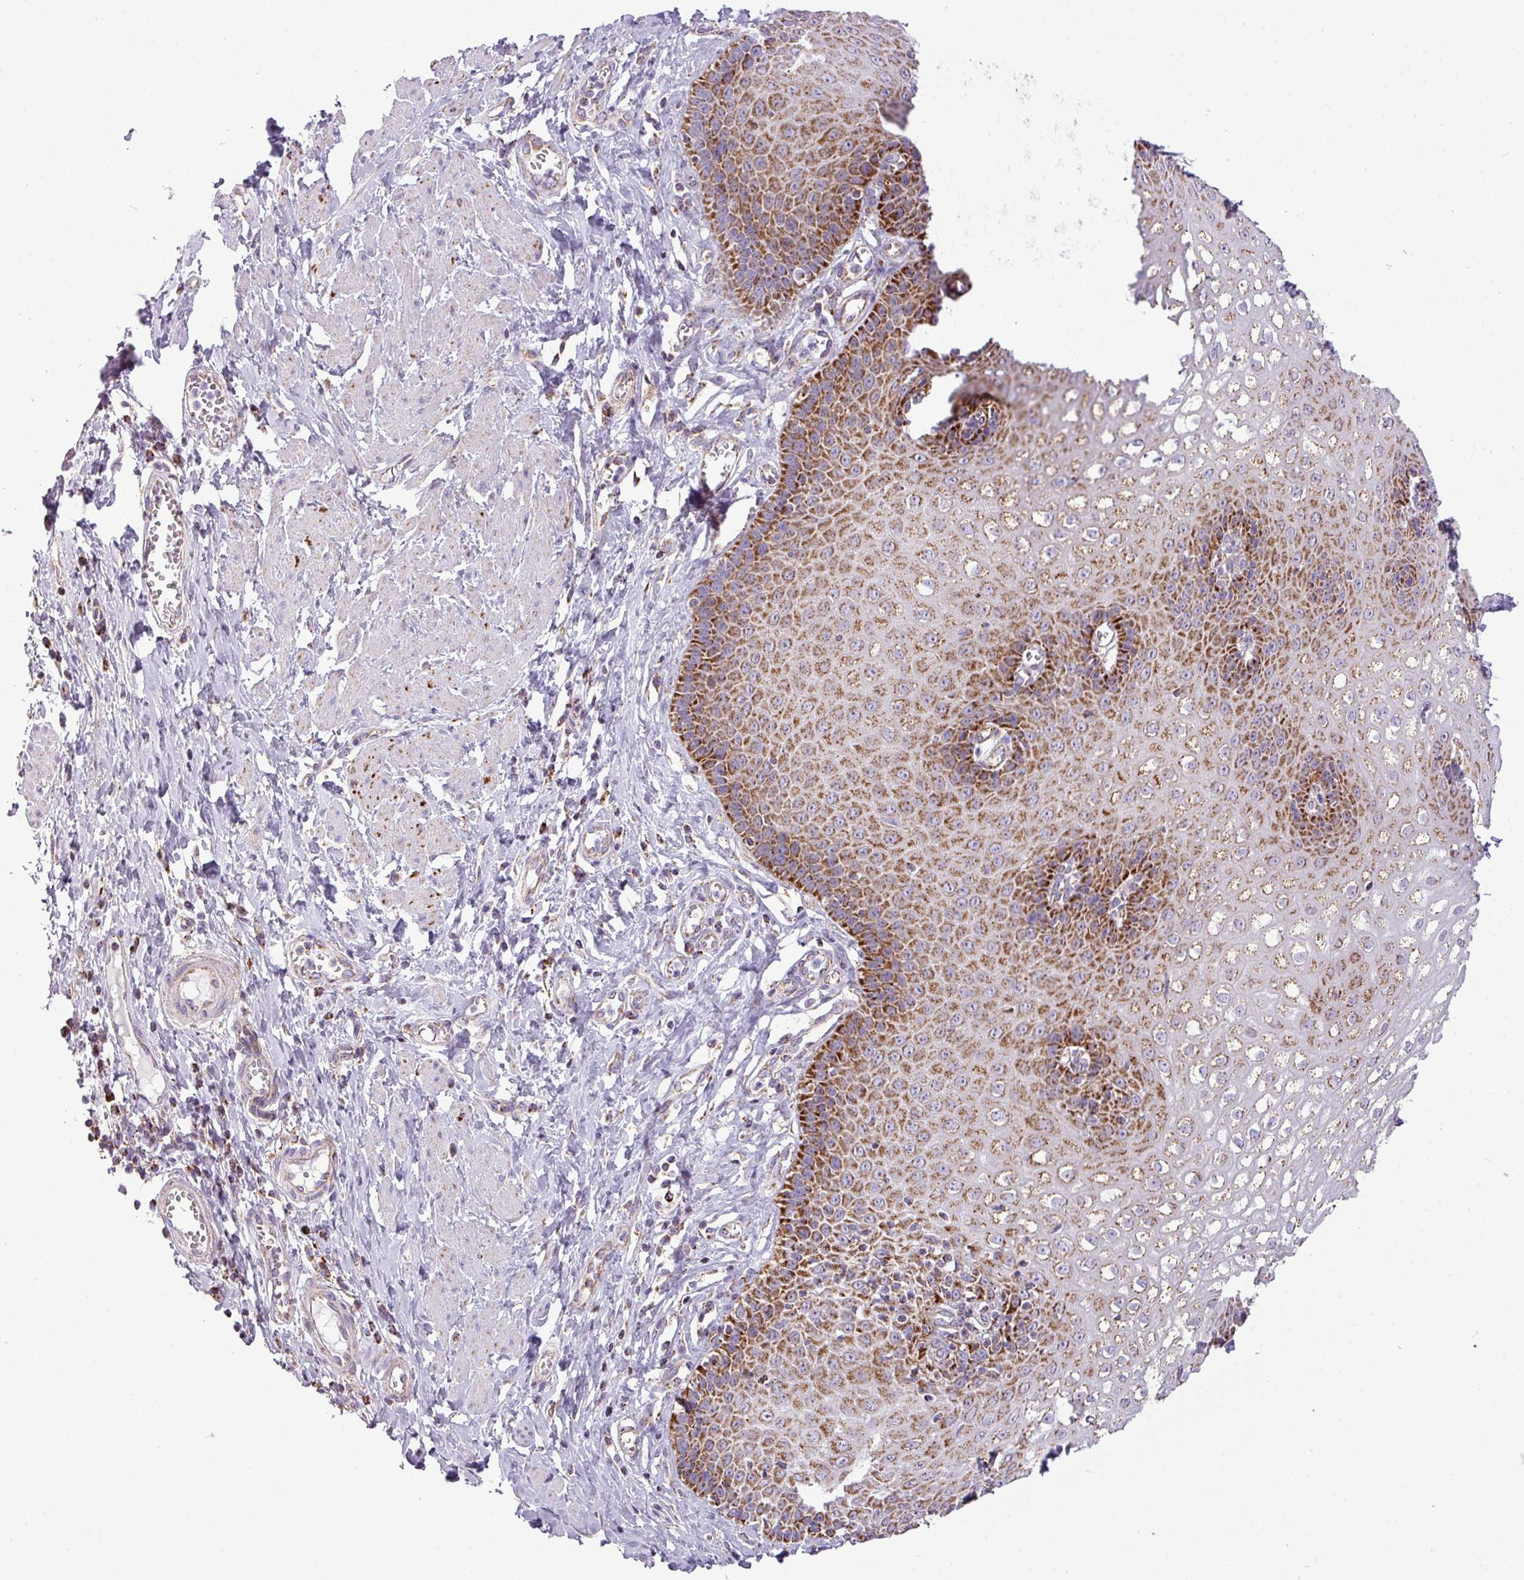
{"staining": {"intensity": "strong", "quantity": ">75%", "location": "cytoplasmic/membranous"}, "tissue": "esophagus", "cell_type": "Squamous epithelial cells", "image_type": "normal", "snomed": [{"axis": "morphology", "description": "Normal tissue, NOS"}, {"axis": "topography", "description": "Esophagus"}], "caption": "Immunohistochemical staining of benign human esophagus shows strong cytoplasmic/membranous protein staining in about >75% of squamous epithelial cells.", "gene": "ZNF81", "patient": {"sex": "male", "age": 67}}